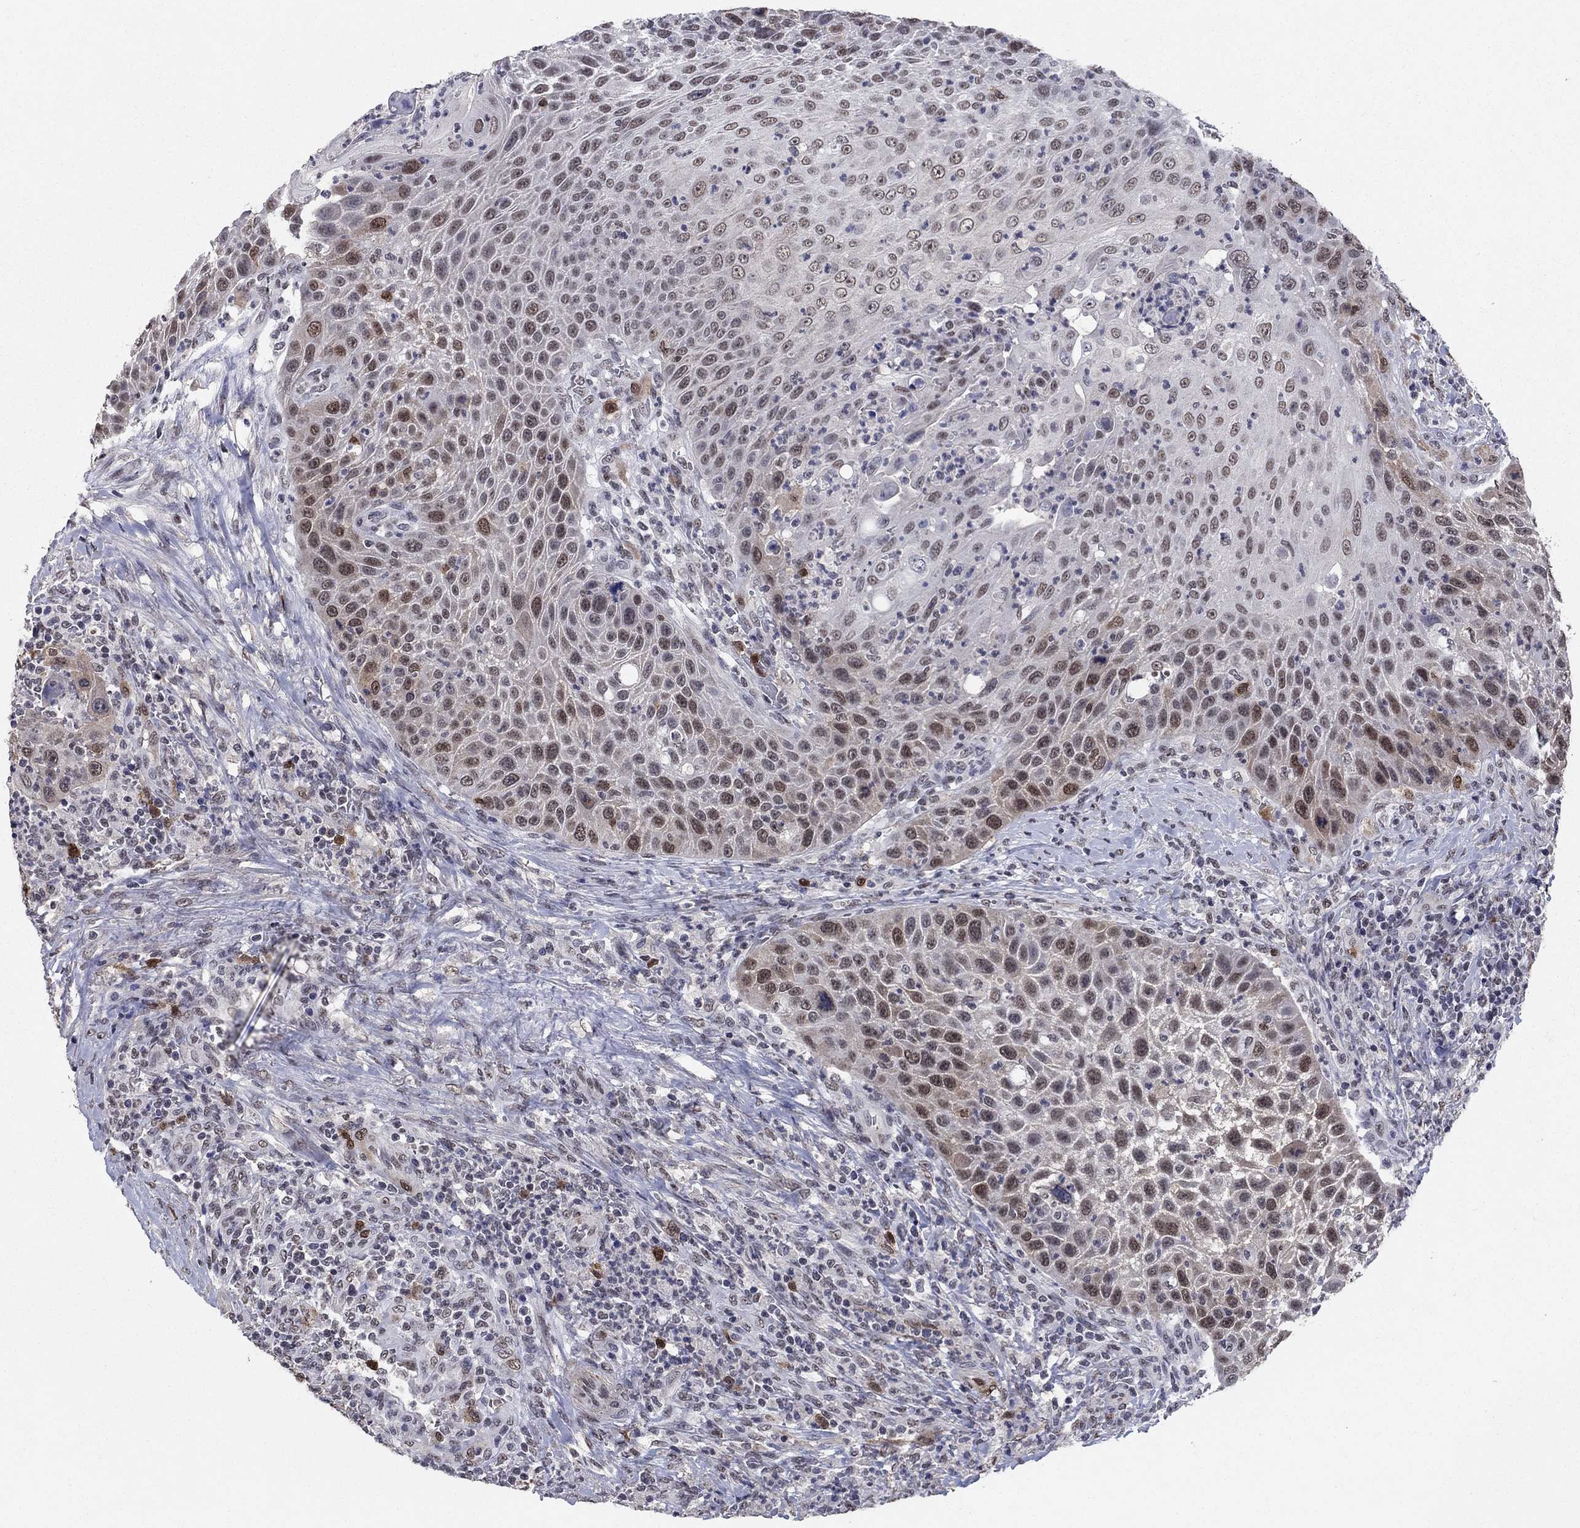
{"staining": {"intensity": "moderate", "quantity": "<25%", "location": "nuclear"}, "tissue": "head and neck cancer", "cell_type": "Tumor cells", "image_type": "cancer", "snomed": [{"axis": "morphology", "description": "Squamous cell carcinoma, NOS"}, {"axis": "topography", "description": "Head-Neck"}], "caption": "This is a histology image of immunohistochemistry staining of head and neck squamous cell carcinoma, which shows moderate positivity in the nuclear of tumor cells.", "gene": "TYMS", "patient": {"sex": "male", "age": 69}}